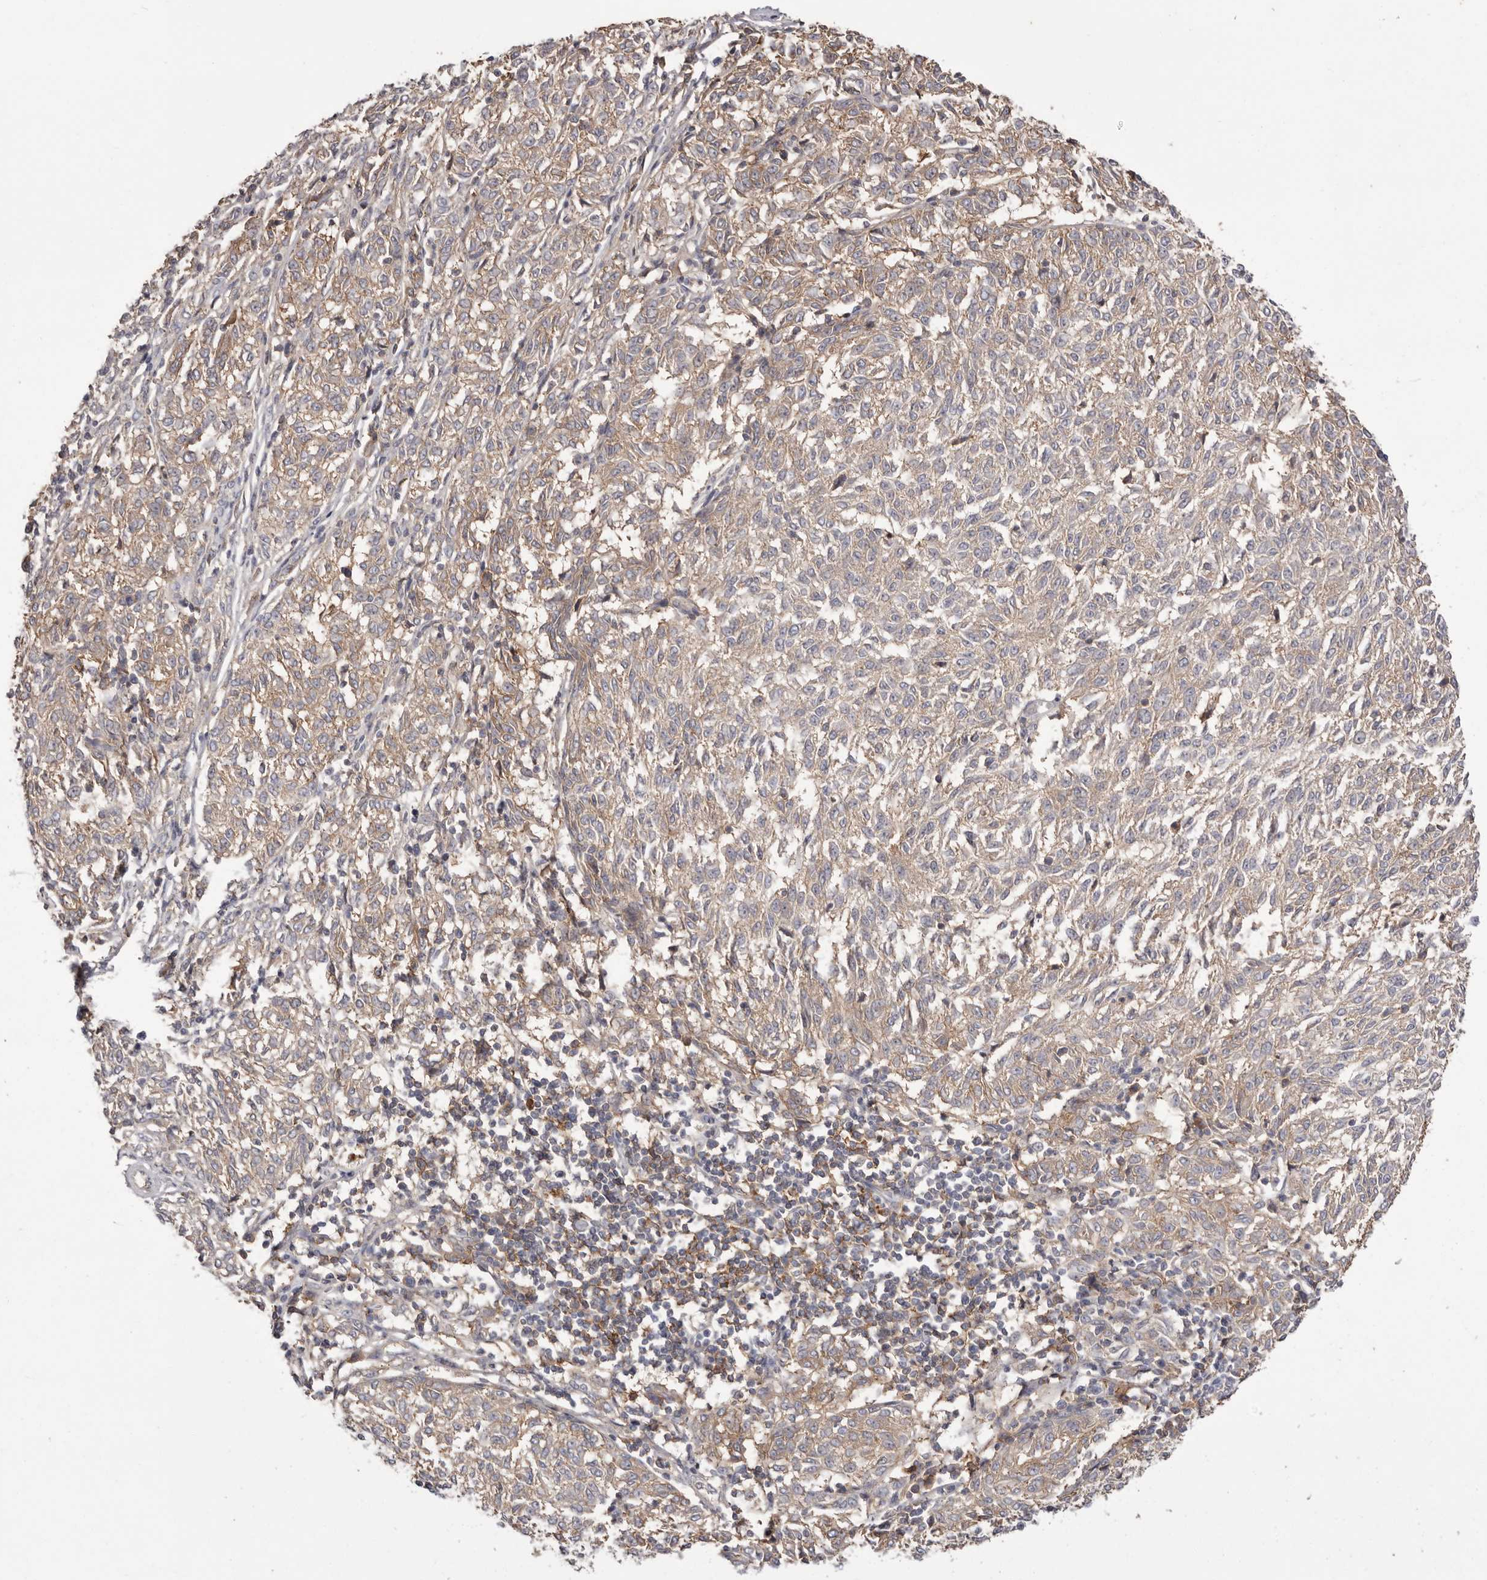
{"staining": {"intensity": "weak", "quantity": "25%-75%", "location": "cytoplasmic/membranous"}, "tissue": "melanoma", "cell_type": "Tumor cells", "image_type": "cancer", "snomed": [{"axis": "morphology", "description": "Malignant melanoma, NOS"}, {"axis": "topography", "description": "Skin"}], "caption": "DAB (3,3'-diaminobenzidine) immunohistochemical staining of malignant melanoma displays weak cytoplasmic/membranous protein positivity in approximately 25%-75% of tumor cells.", "gene": "MMACHC", "patient": {"sex": "female", "age": 72}}